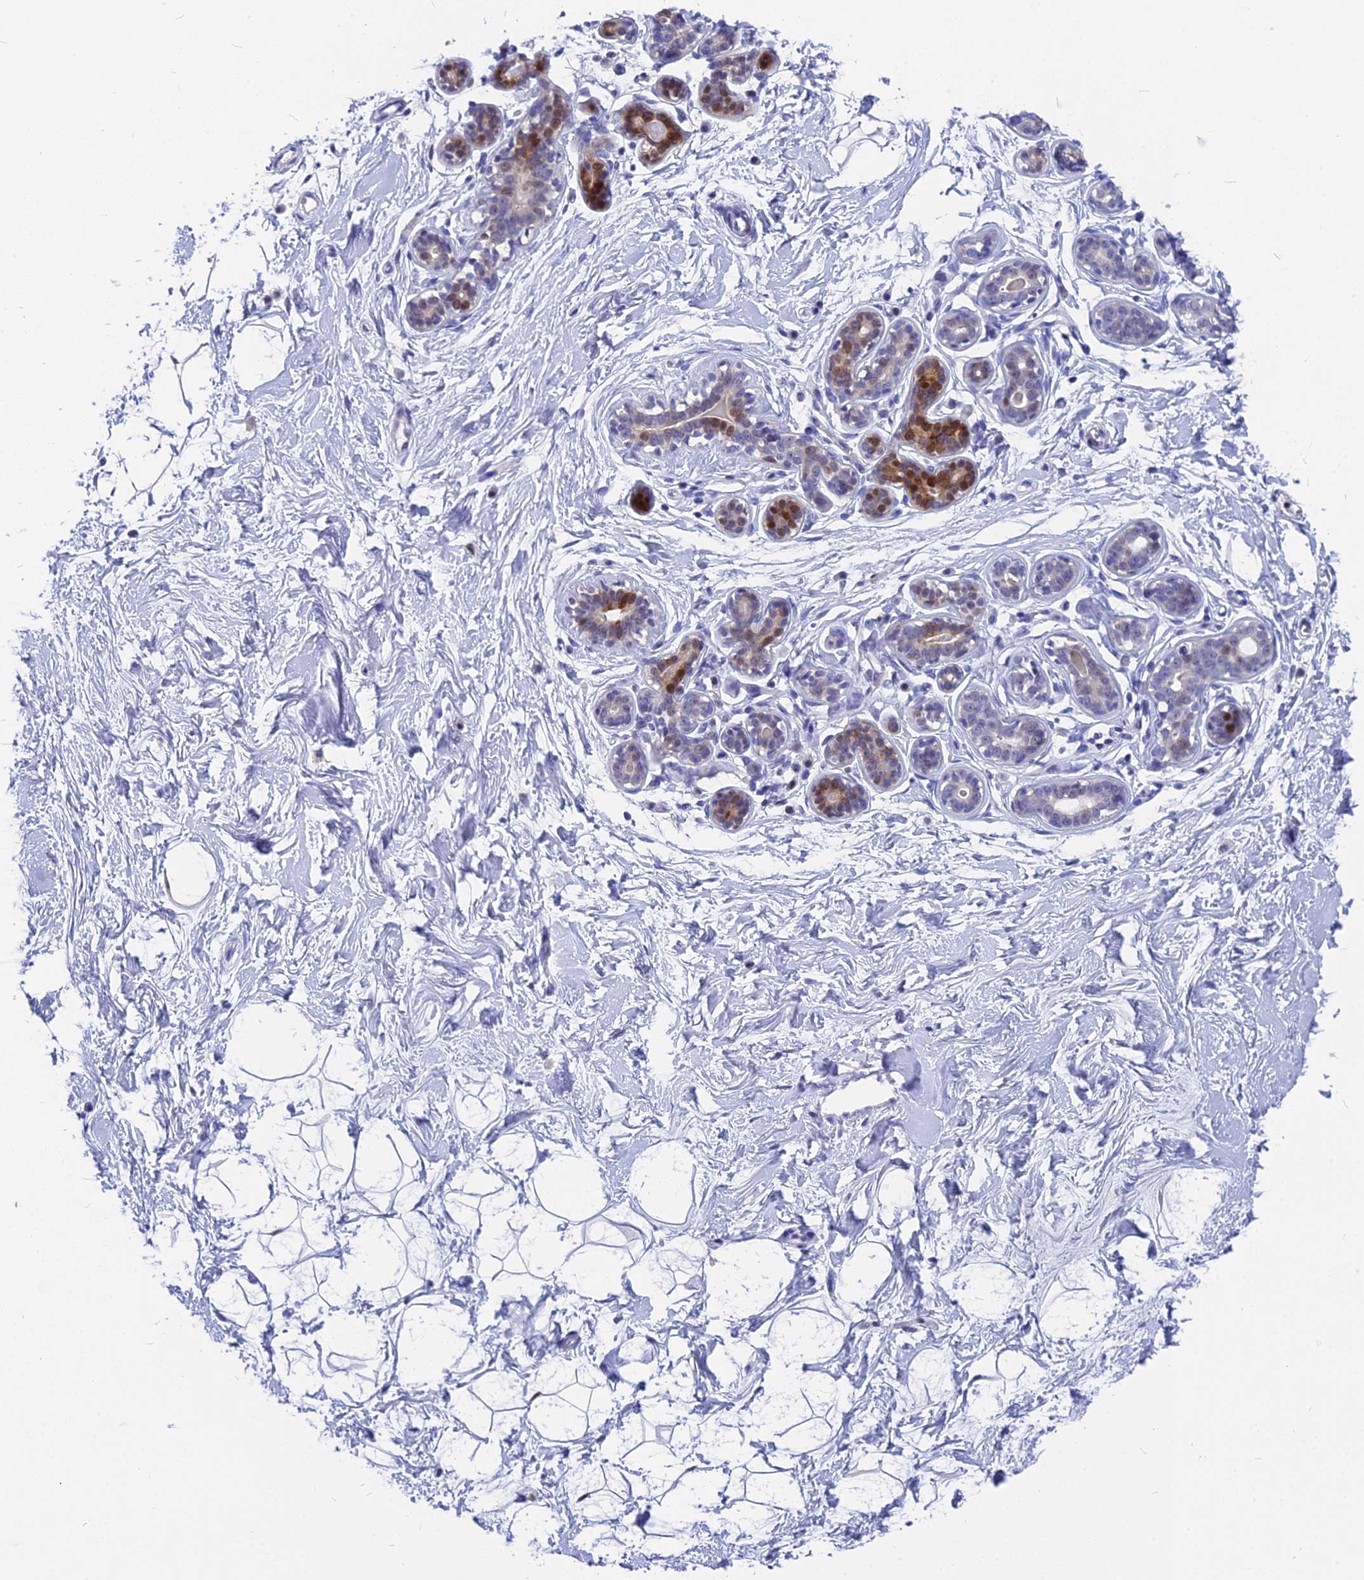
{"staining": {"intensity": "negative", "quantity": "none", "location": "none"}, "tissue": "breast", "cell_type": "Adipocytes", "image_type": "normal", "snomed": [{"axis": "morphology", "description": "Normal tissue, NOS"}, {"axis": "morphology", "description": "Adenoma, NOS"}, {"axis": "topography", "description": "Breast"}], "caption": "The immunohistochemistry (IHC) photomicrograph has no significant positivity in adipocytes of breast. The staining was performed using DAB to visualize the protein expression in brown, while the nuclei were stained in blue with hematoxylin (Magnification: 20x).", "gene": "NKPD1", "patient": {"sex": "female", "age": 23}}